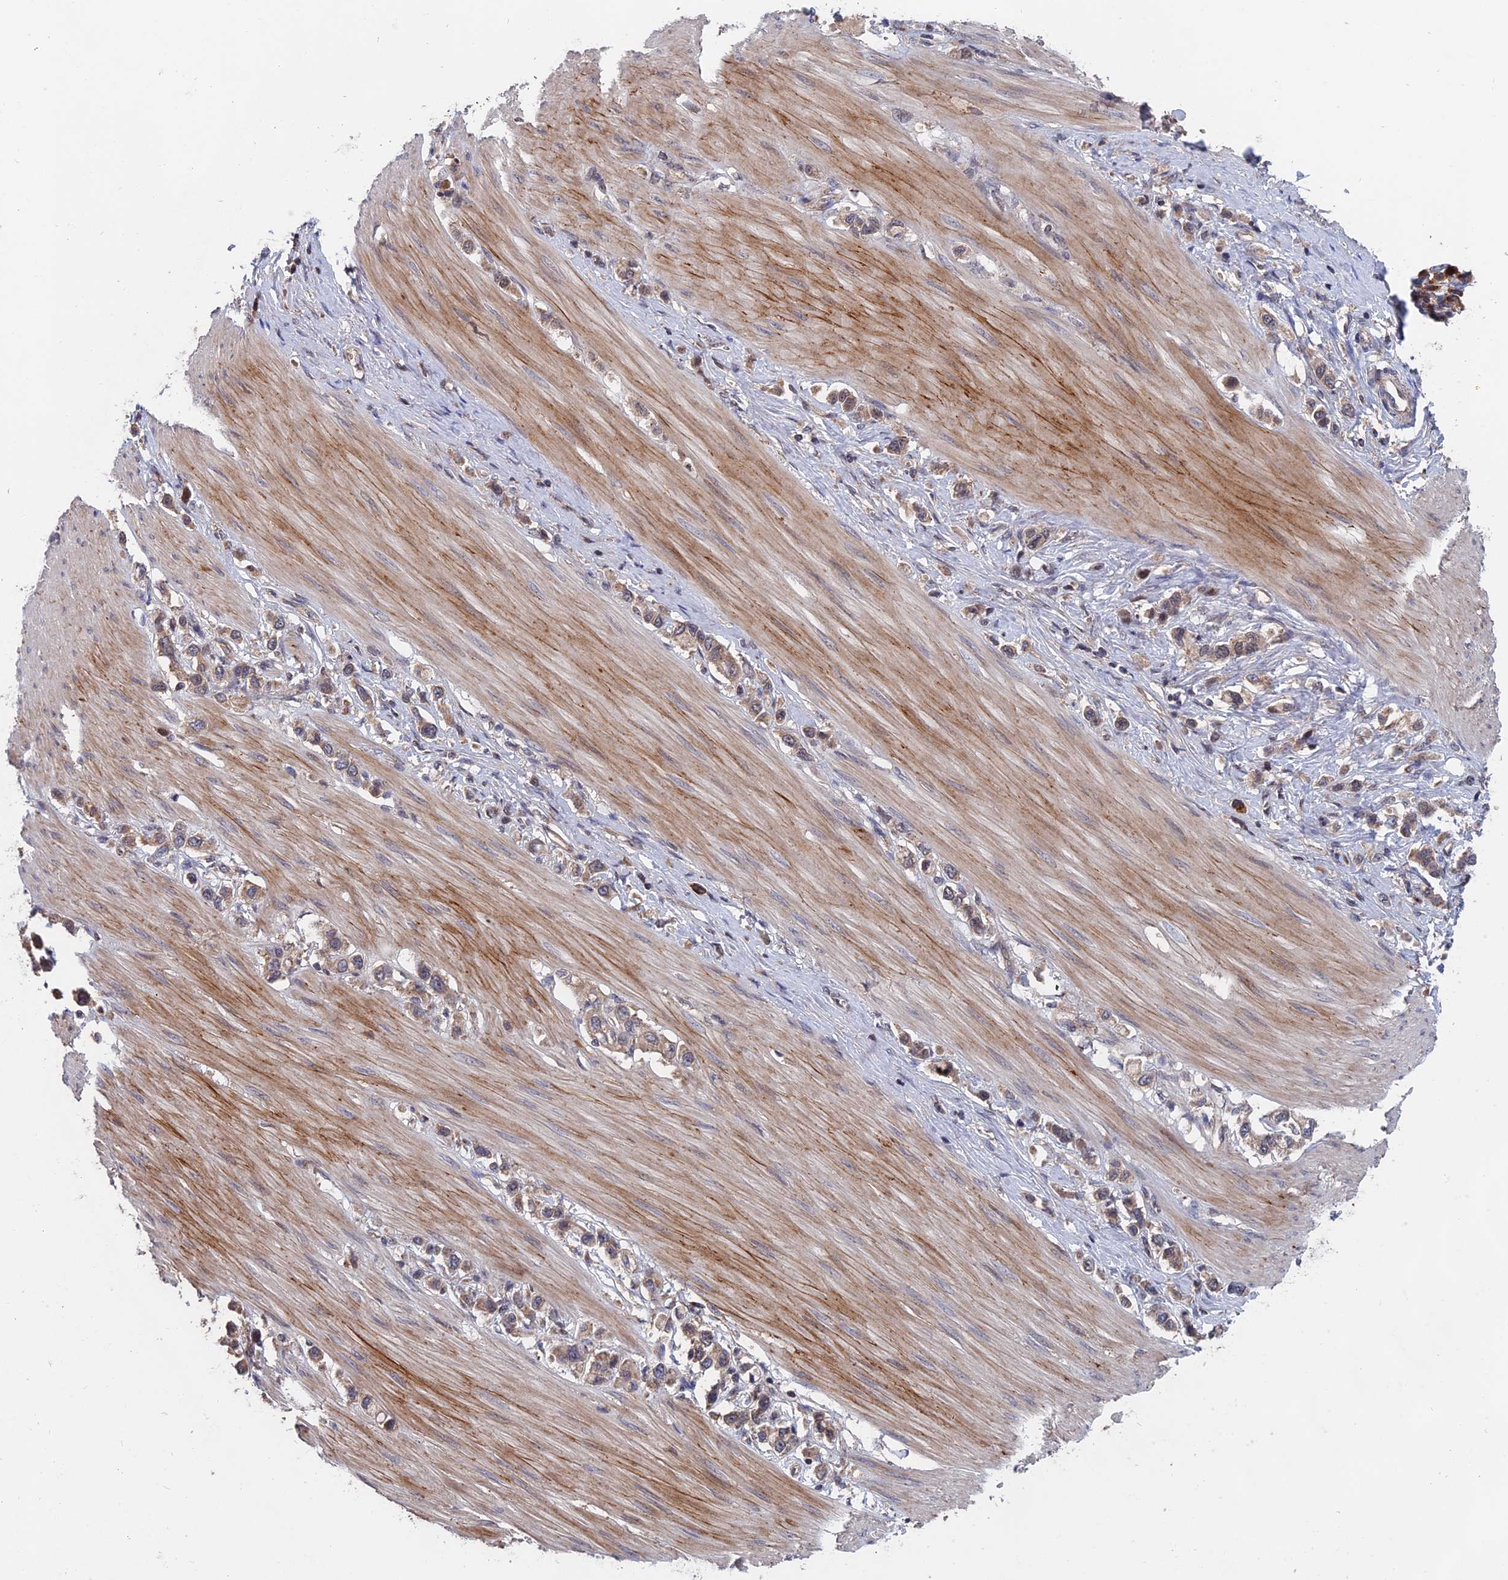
{"staining": {"intensity": "weak", "quantity": ">75%", "location": "cytoplasmic/membranous"}, "tissue": "stomach cancer", "cell_type": "Tumor cells", "image_type": "cancer", "snomed": [{"axis": "morphology", "description": "Adenocarcinoma, NOS"}, {"axis": "topography", "description": "Stomach"}], "caption": "Brown immunohistochemical staining in stomach cancer exhibits weak cytoplasmic/membranous staining in about >75% of tumor cells.", "gene": "TRAPPC2L", "patient": {"sex": "female", "age": 65}}